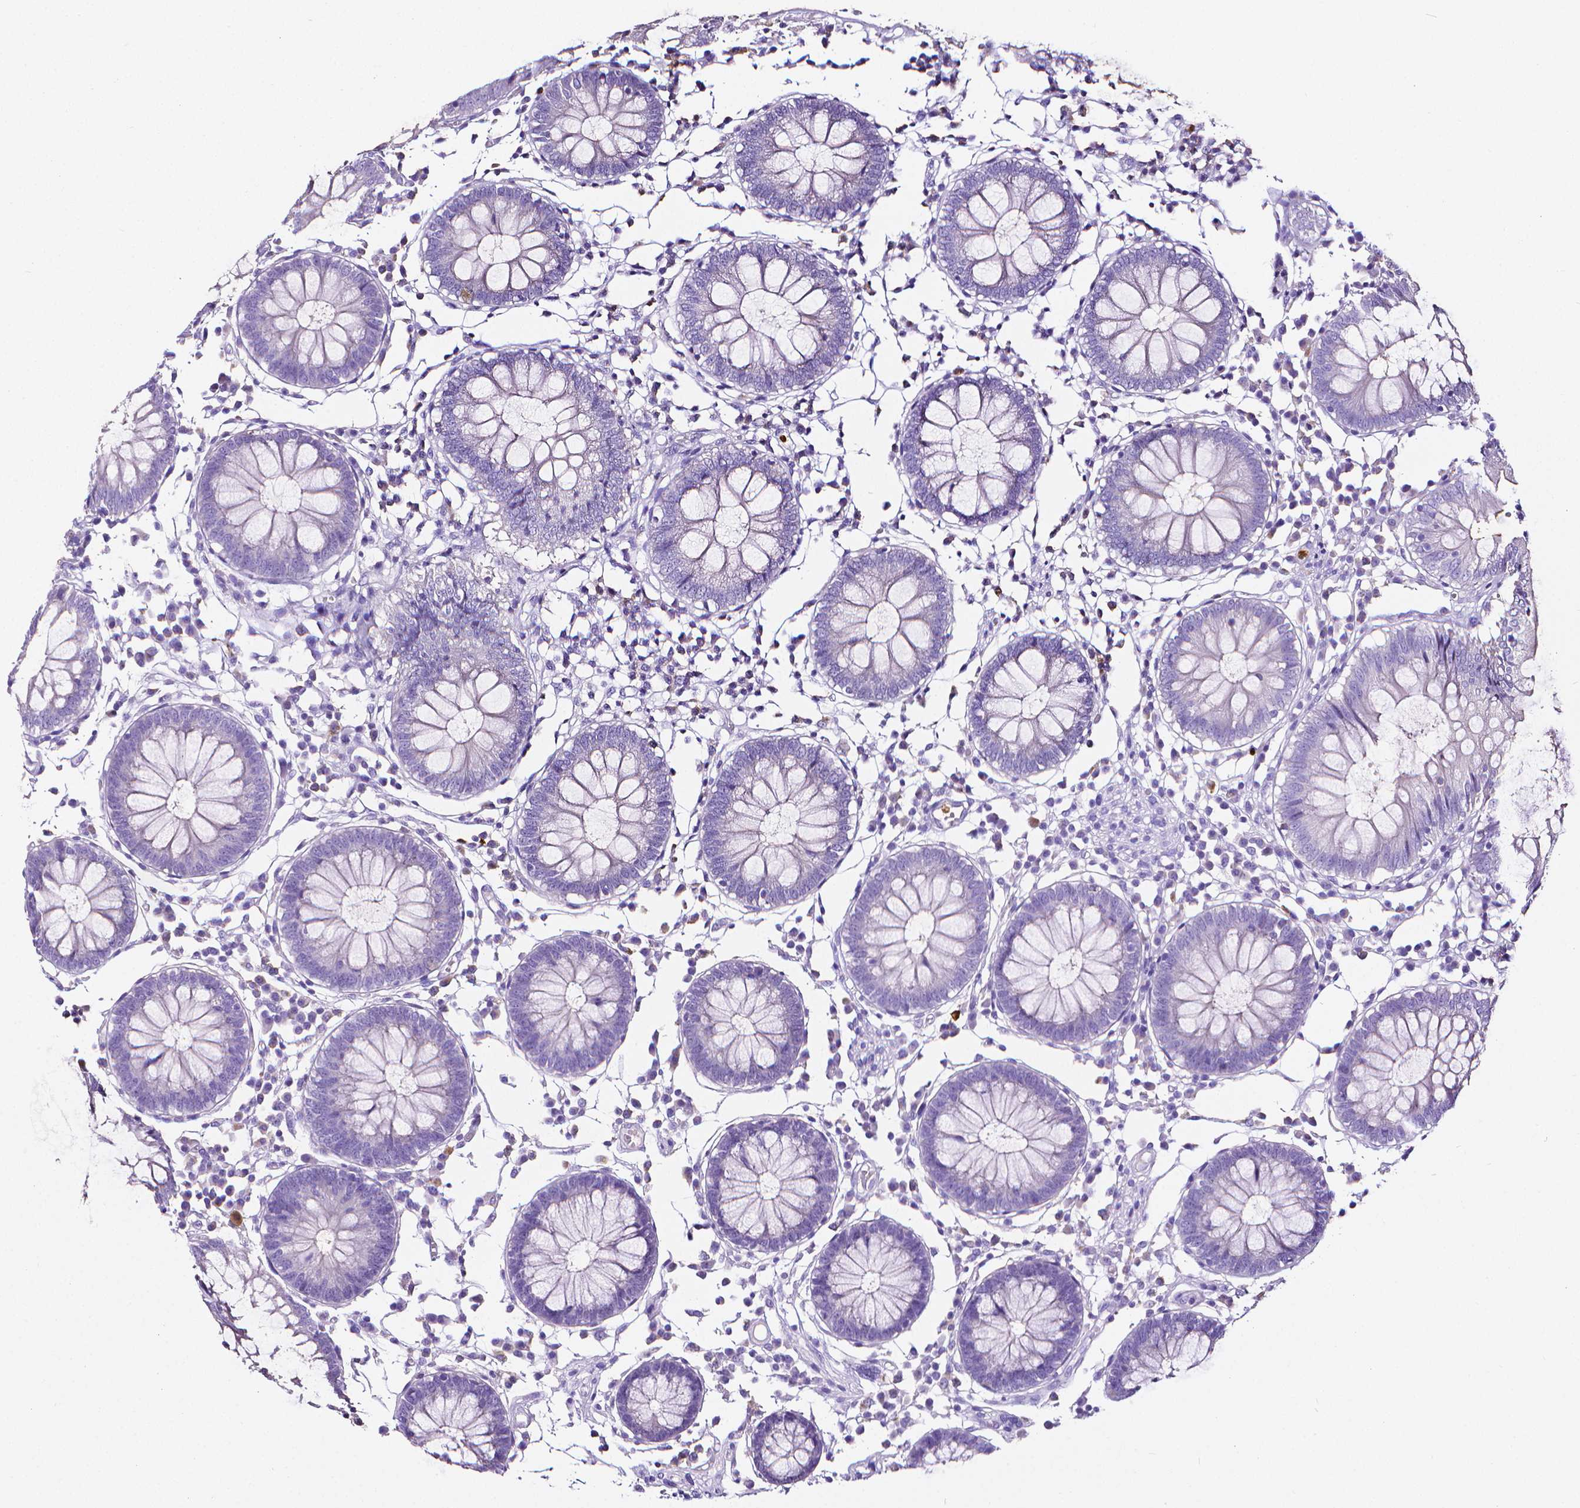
{"staining": {"intensity": "negative", "quantity": "none", "location": "none"}, "tissue": "colon", "cell_type": "Endothelial cells", "image_type": "normal", "snomed": [{"axis": "morphology", "description": "Normal tissue, NOS"}, {"axis": "morphology", "description": "Adenocarcinoma, NOS"}, {"axis": "topography", "description": "Colon"}], "caption": "Photomicrograph shows no protein staining in endothelial cells of benign colon.", "gene": "MMP9", "patient": {"sex": "male", "age": 83}}